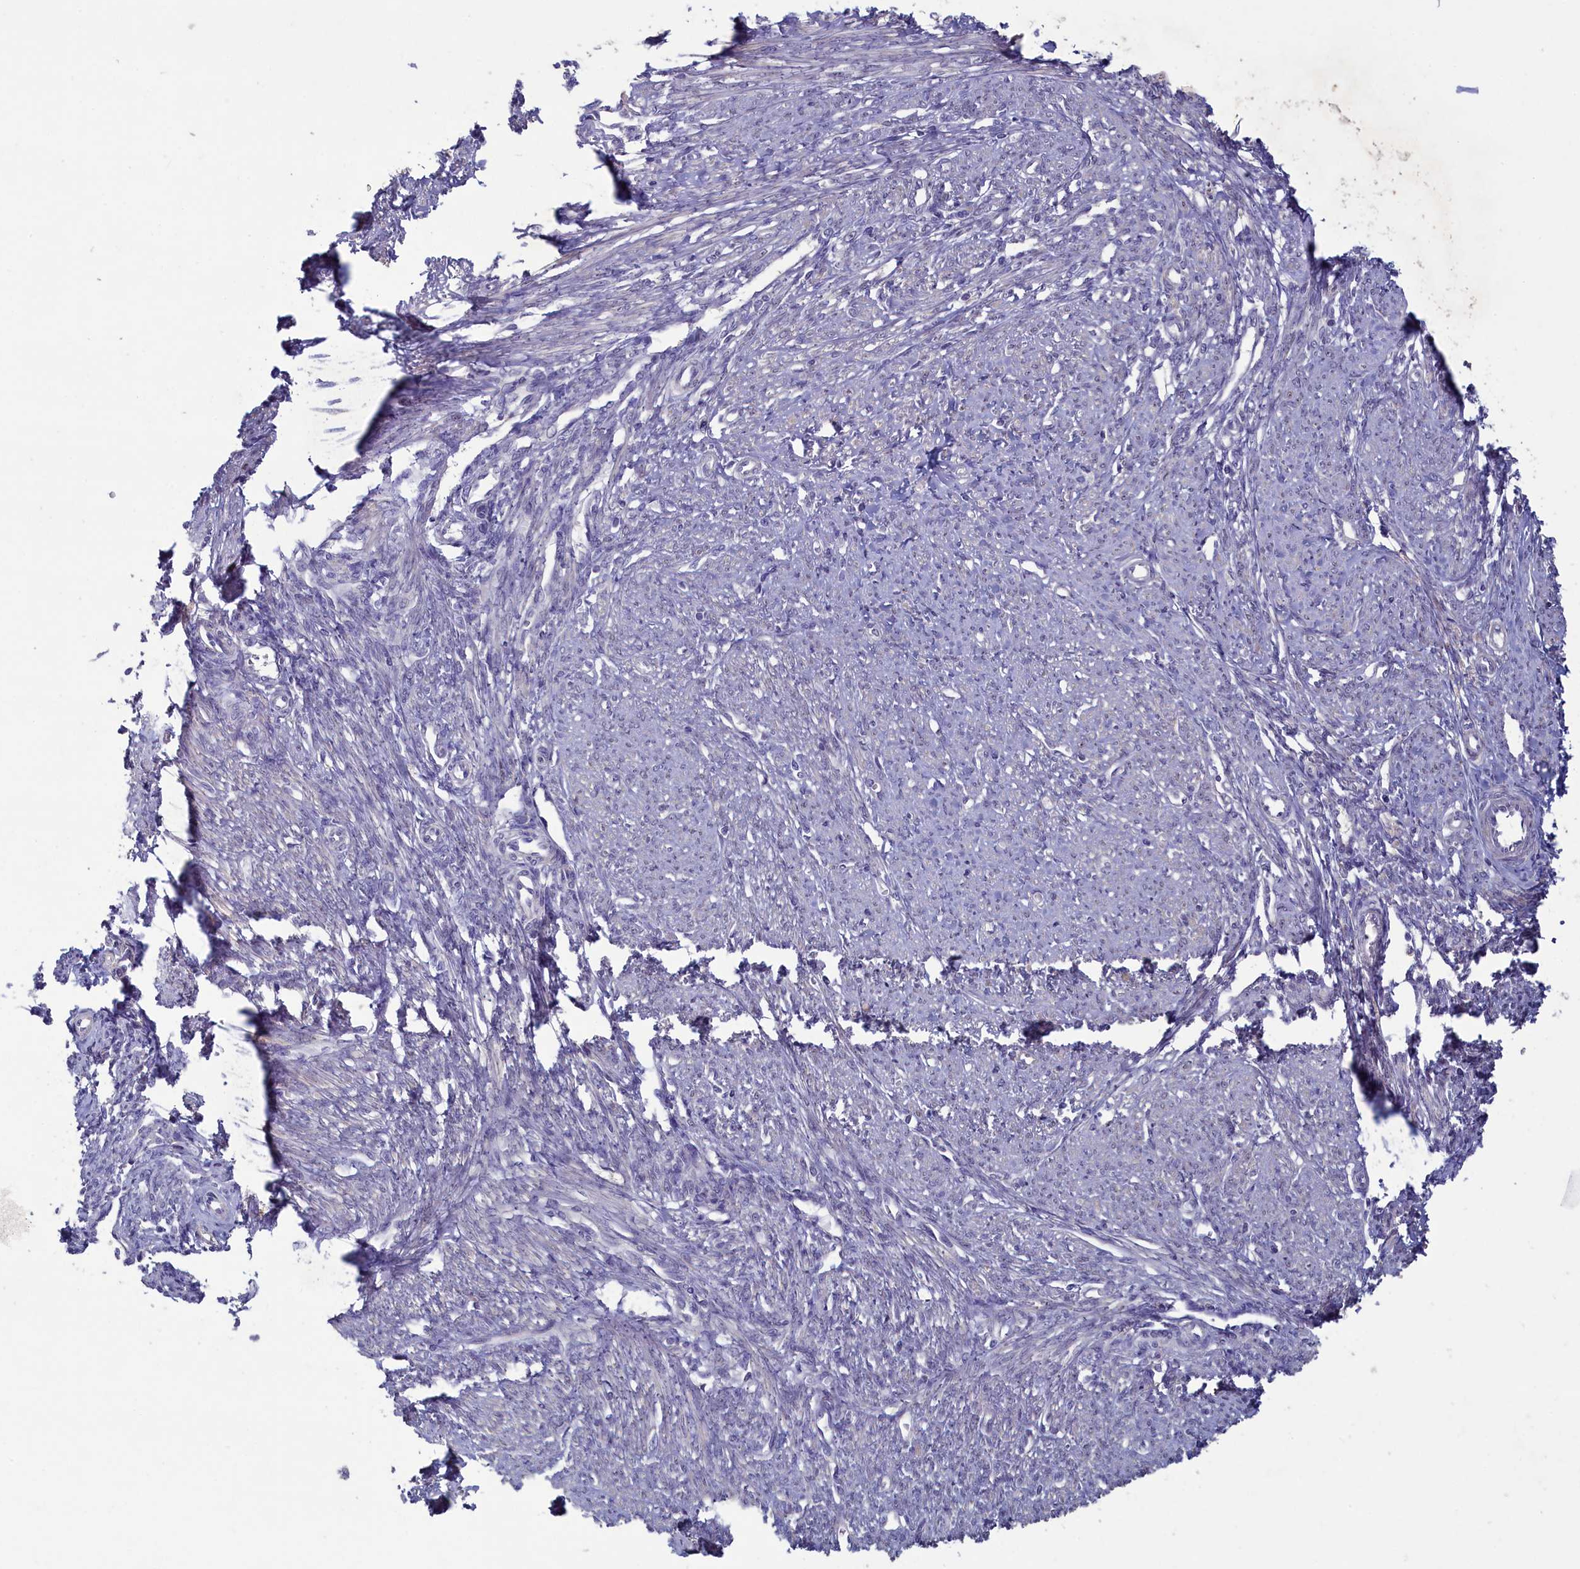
{"staining": {"intensity": "negative", "quantity": "none", "location": "none"}, "tissue": "smooth muscle", "cell_type": "Smooth muscle cells", "image_type": "normal", "snomed": [{"axis": "morphology", "description": "Normal tissue, NOS"}, {"axis": "topography", "description": "Smooth muscle"}, {"axis": "topography", "description": "Uterus"}], "caption": "The micrograph demonstrates no significant staining in smooth muscle cells of smooth muscle.", "gene": "ATF7IP2", "patient": {"sex": "female", "age": 59}}